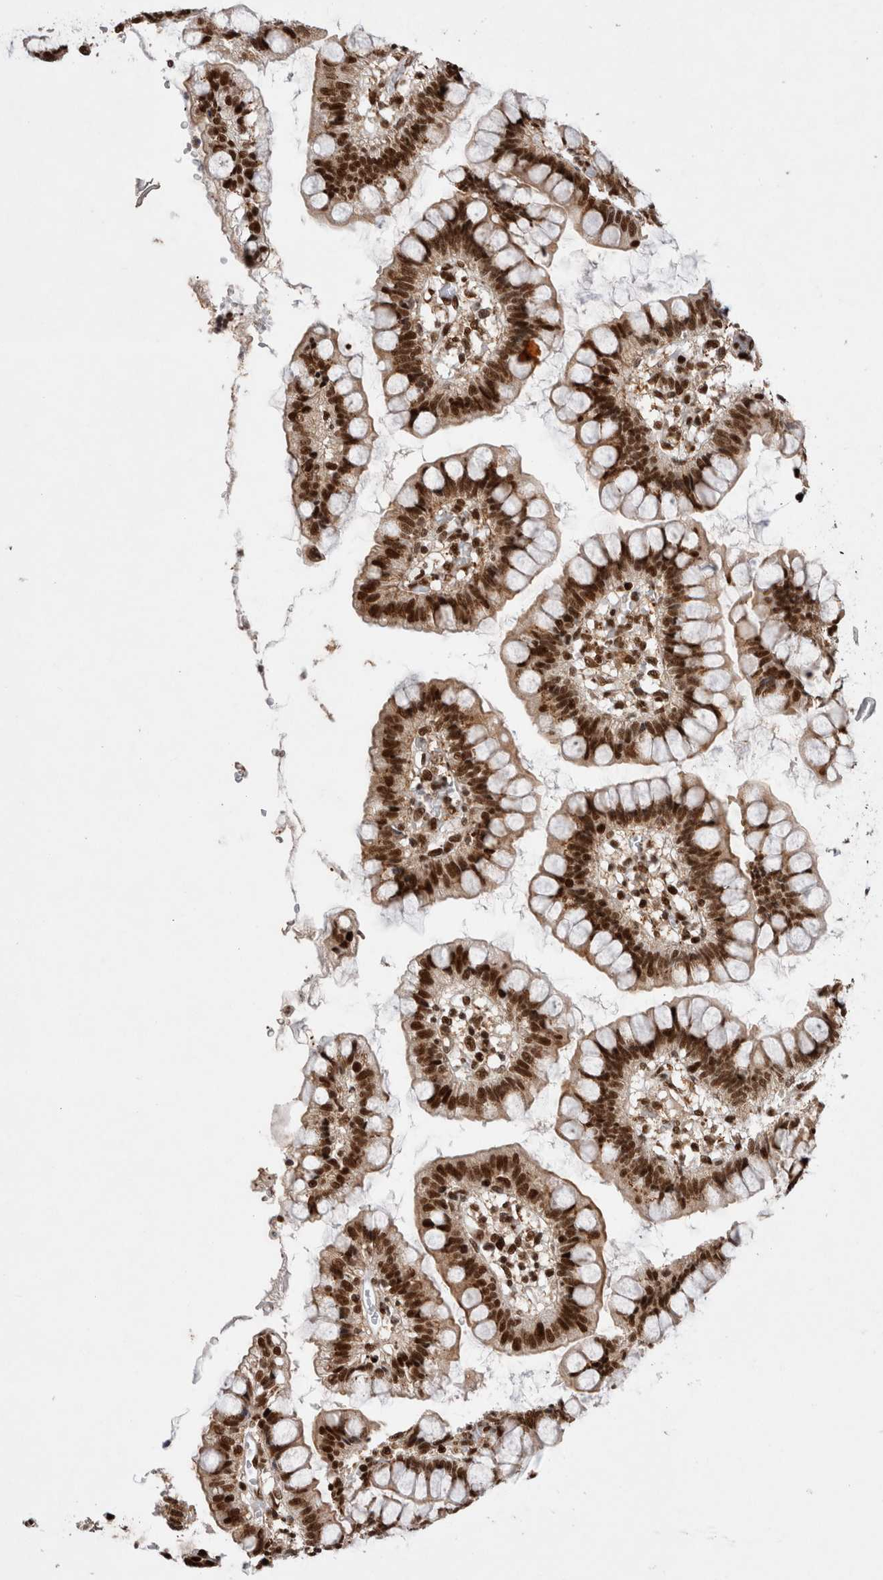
{"staining": {"intensity": "strong", "quantity": ">75%", "location": "cytoplasmic/membranous,nuclear"}, "tissue": "small intestine", "cell_type": "Glandular cells", "image_type": "normal", "snomed": [{"axis": "morphology", "description": "Normal tissue, NOS"}, {"axis": "morphology", "description": "Developmental malformation"}, {"axis": "topography", "description": "Small intestine"}], "caption": "Normal small intestine displays strong cytoplasmic/membranous,nuclear expression in approximately >75% of glandular cells (DAB (3,3'-diaminobenzidine) IHC, brown staining for protein, blue staining for nuclei)..", "gene": "EYA2", "patient": {"sex": "male"}}